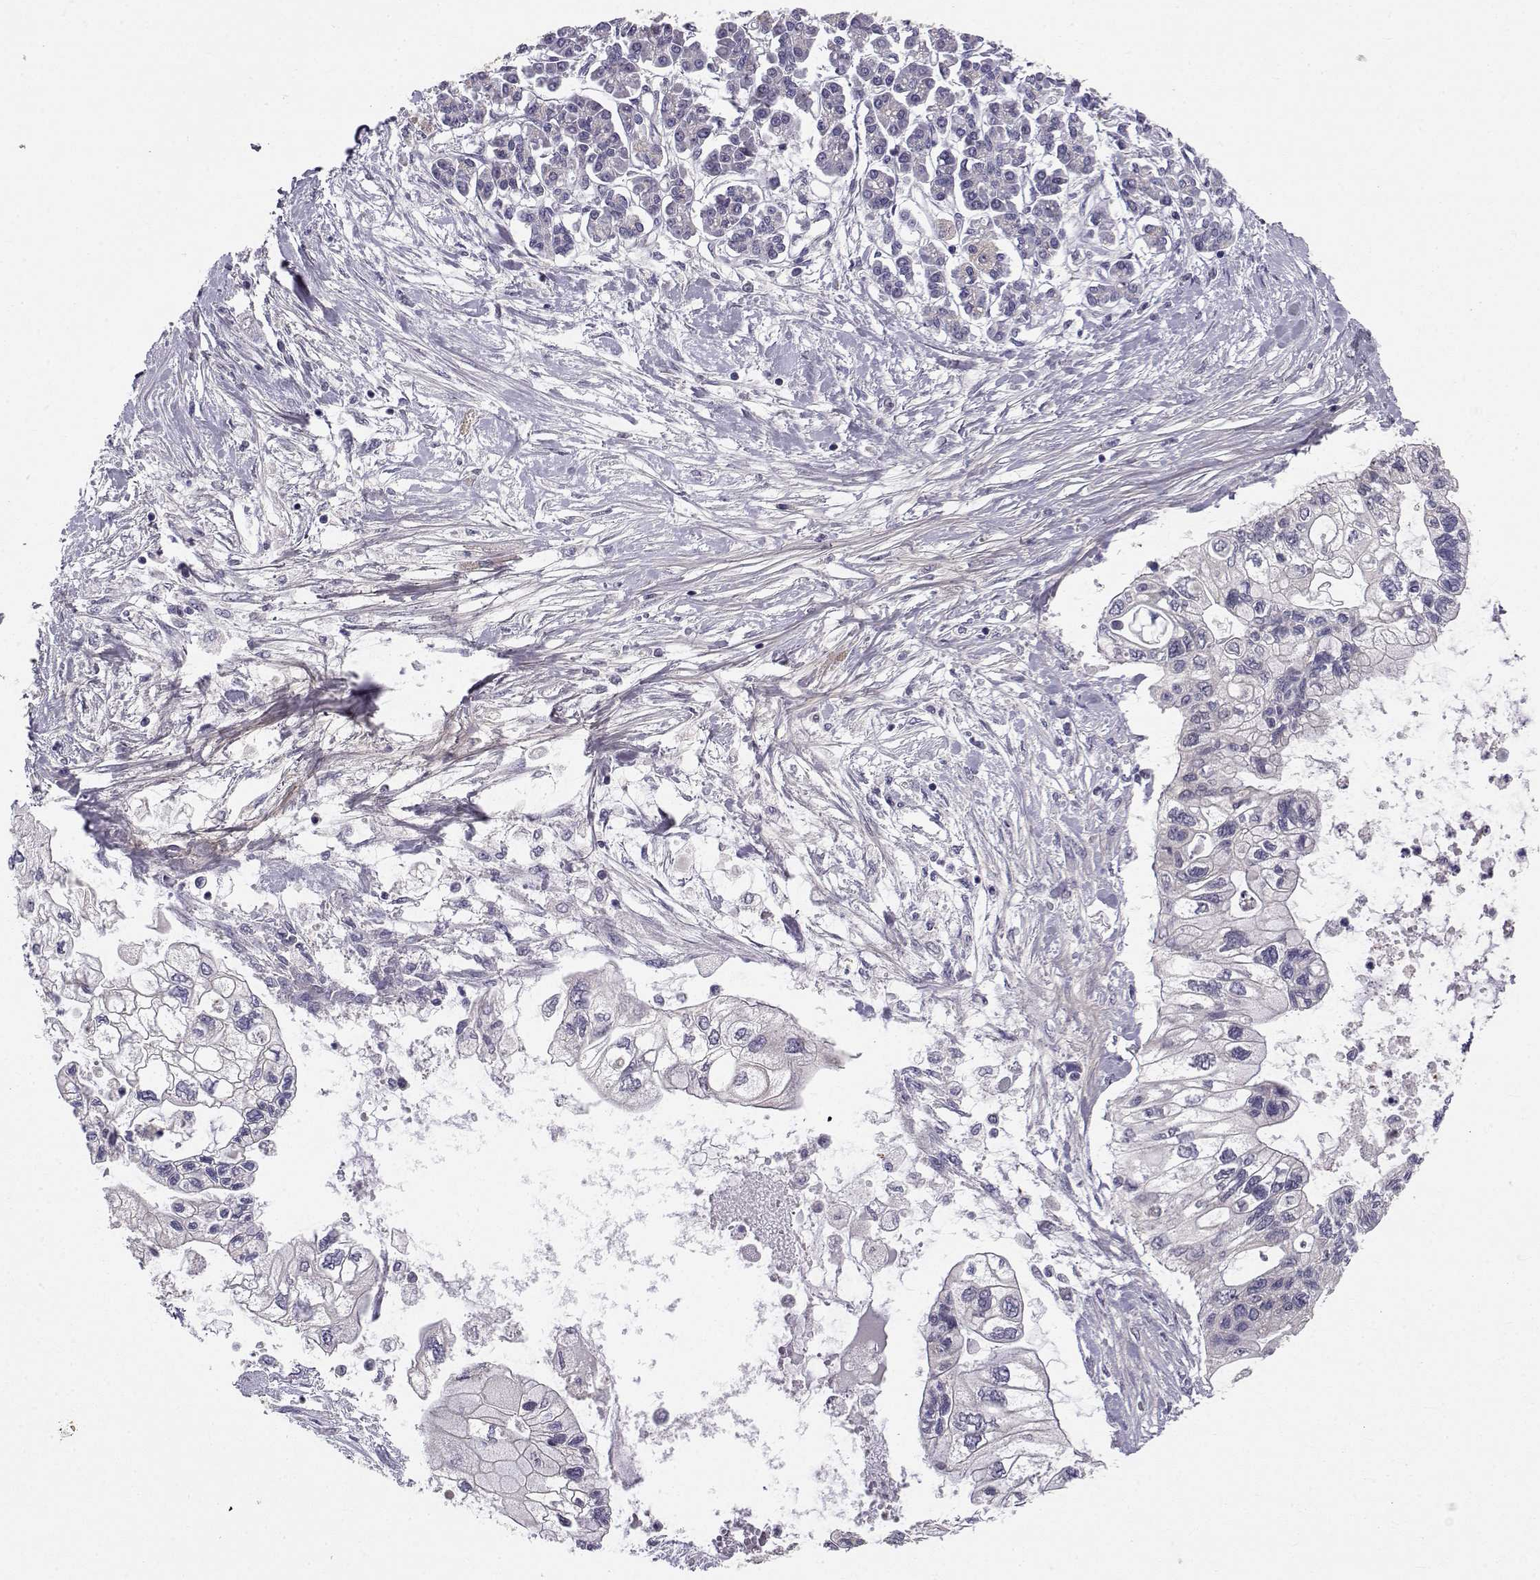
{"staining": {"intensity": "negative", "quantity": "none", "location": "none"}, "tissue": "pancreatic cancer", "cell_type": "Tumor cells", "image_type": "cancer", "snomed": [{"axis": "morphology", "description": "Adenocarcinoma, NOS"}, {"axis": "topography", "description": "Pancreas"}], "caption": "A photomicrograph of pancreatic cancer (adenocarcinoma) stained for a protein displays no brown staining in tumor cells.", "gene": "PEX5L", "patient": {"sex": "female", "age": 77}}